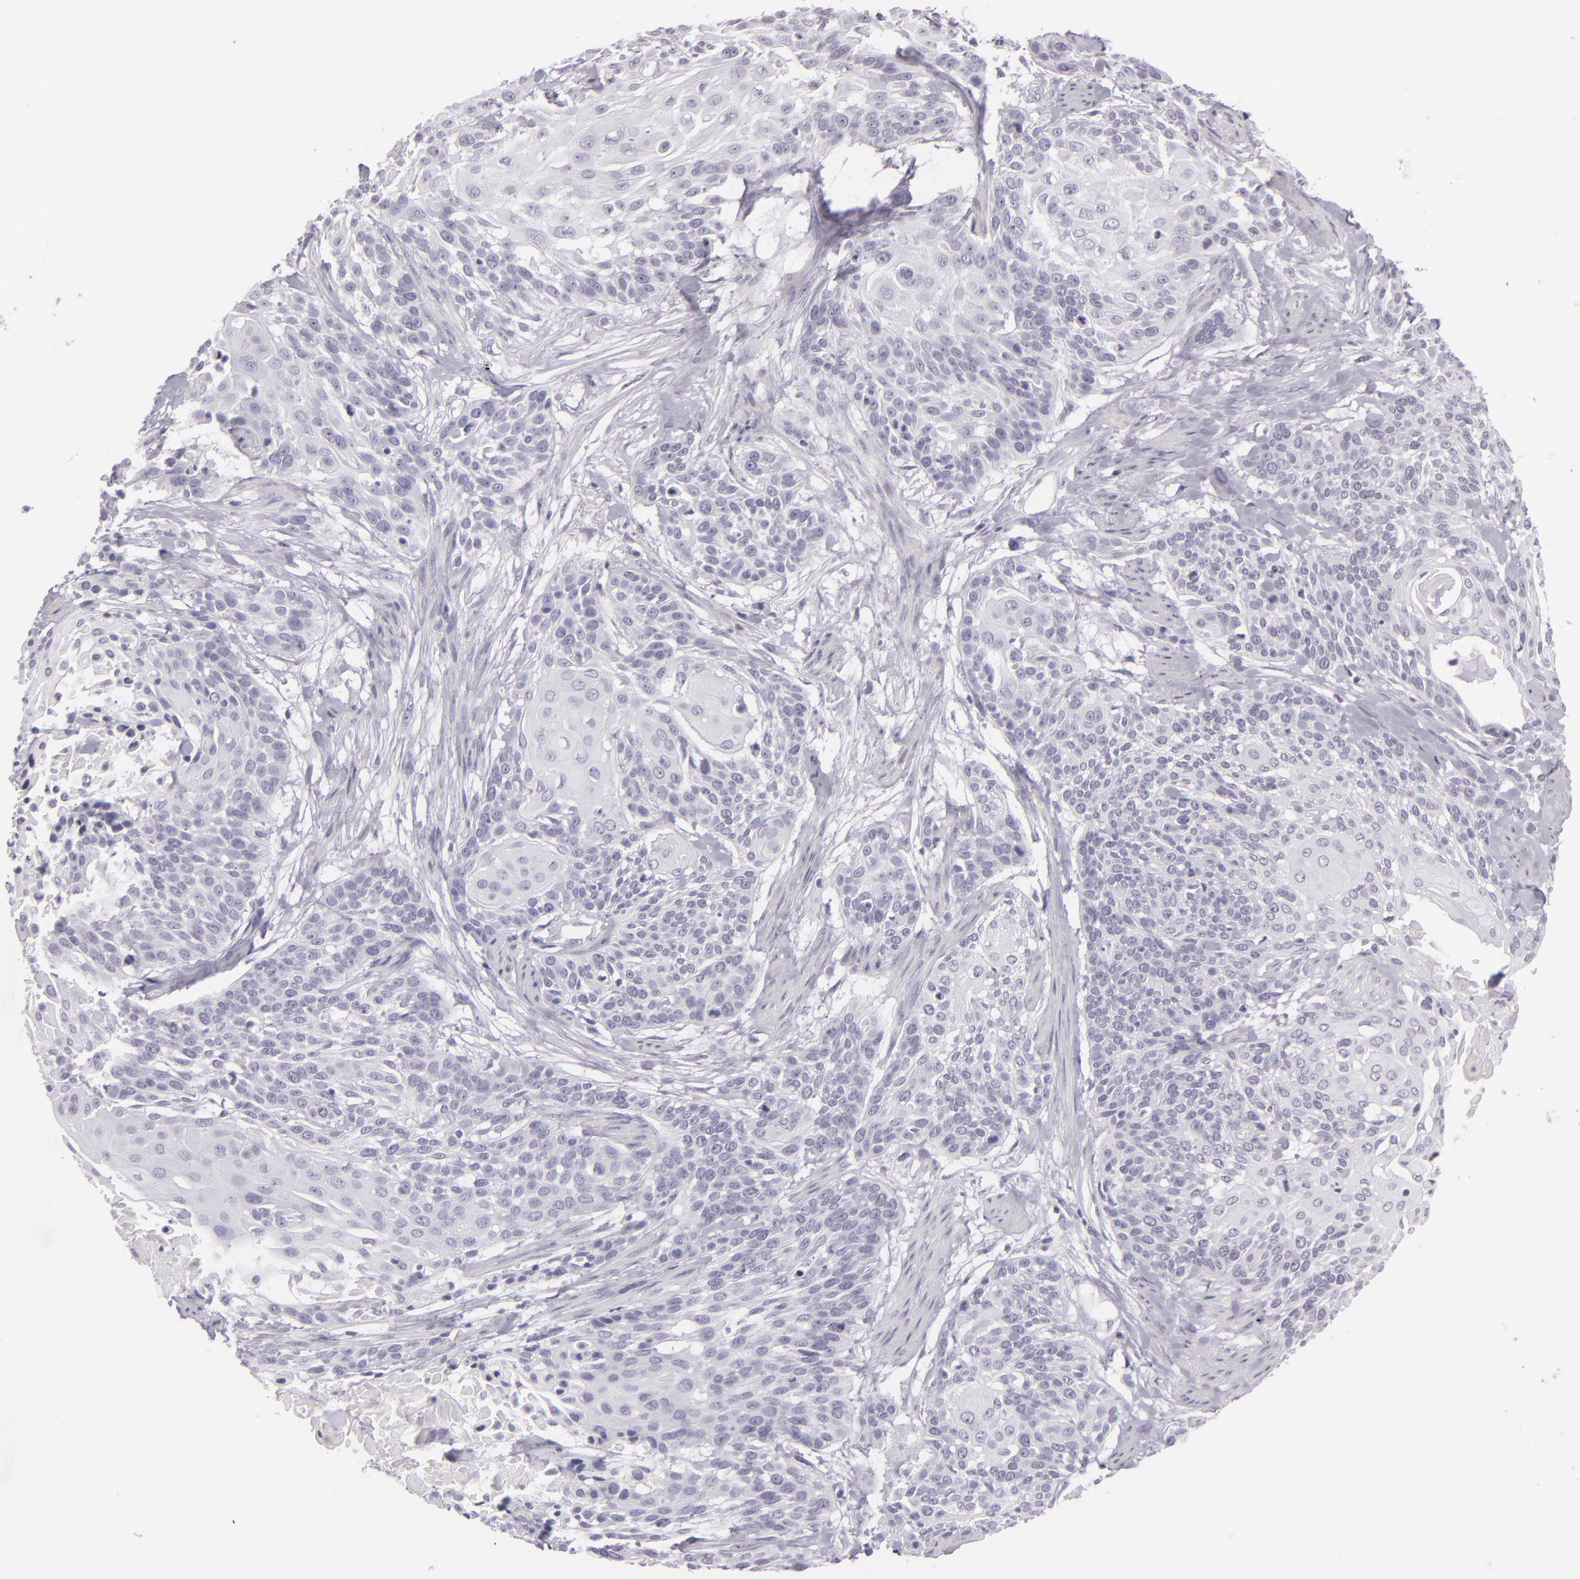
{"staining": {"intensity": "negative", "quantity": "none", "location": "none"}, "tissue": "cervical cancer", "cell_type": "Tumor cells", "image_type": "cancer", "snomed": [{"axis": "morphology", "description": "Squamous cell carcinoma, NOS"}, {"axis": "topography", "description": "Cervix"}], "caption": "This image is of squamous cell carcinoma (cervical) stained with immunohistochemistry (IHC) to label a protein in brown with the nuclei are counter-stained blue. There is no positivity in tumor cells.", "gene": "MCM3", "patient": {"sex": "female", "age": 57}}